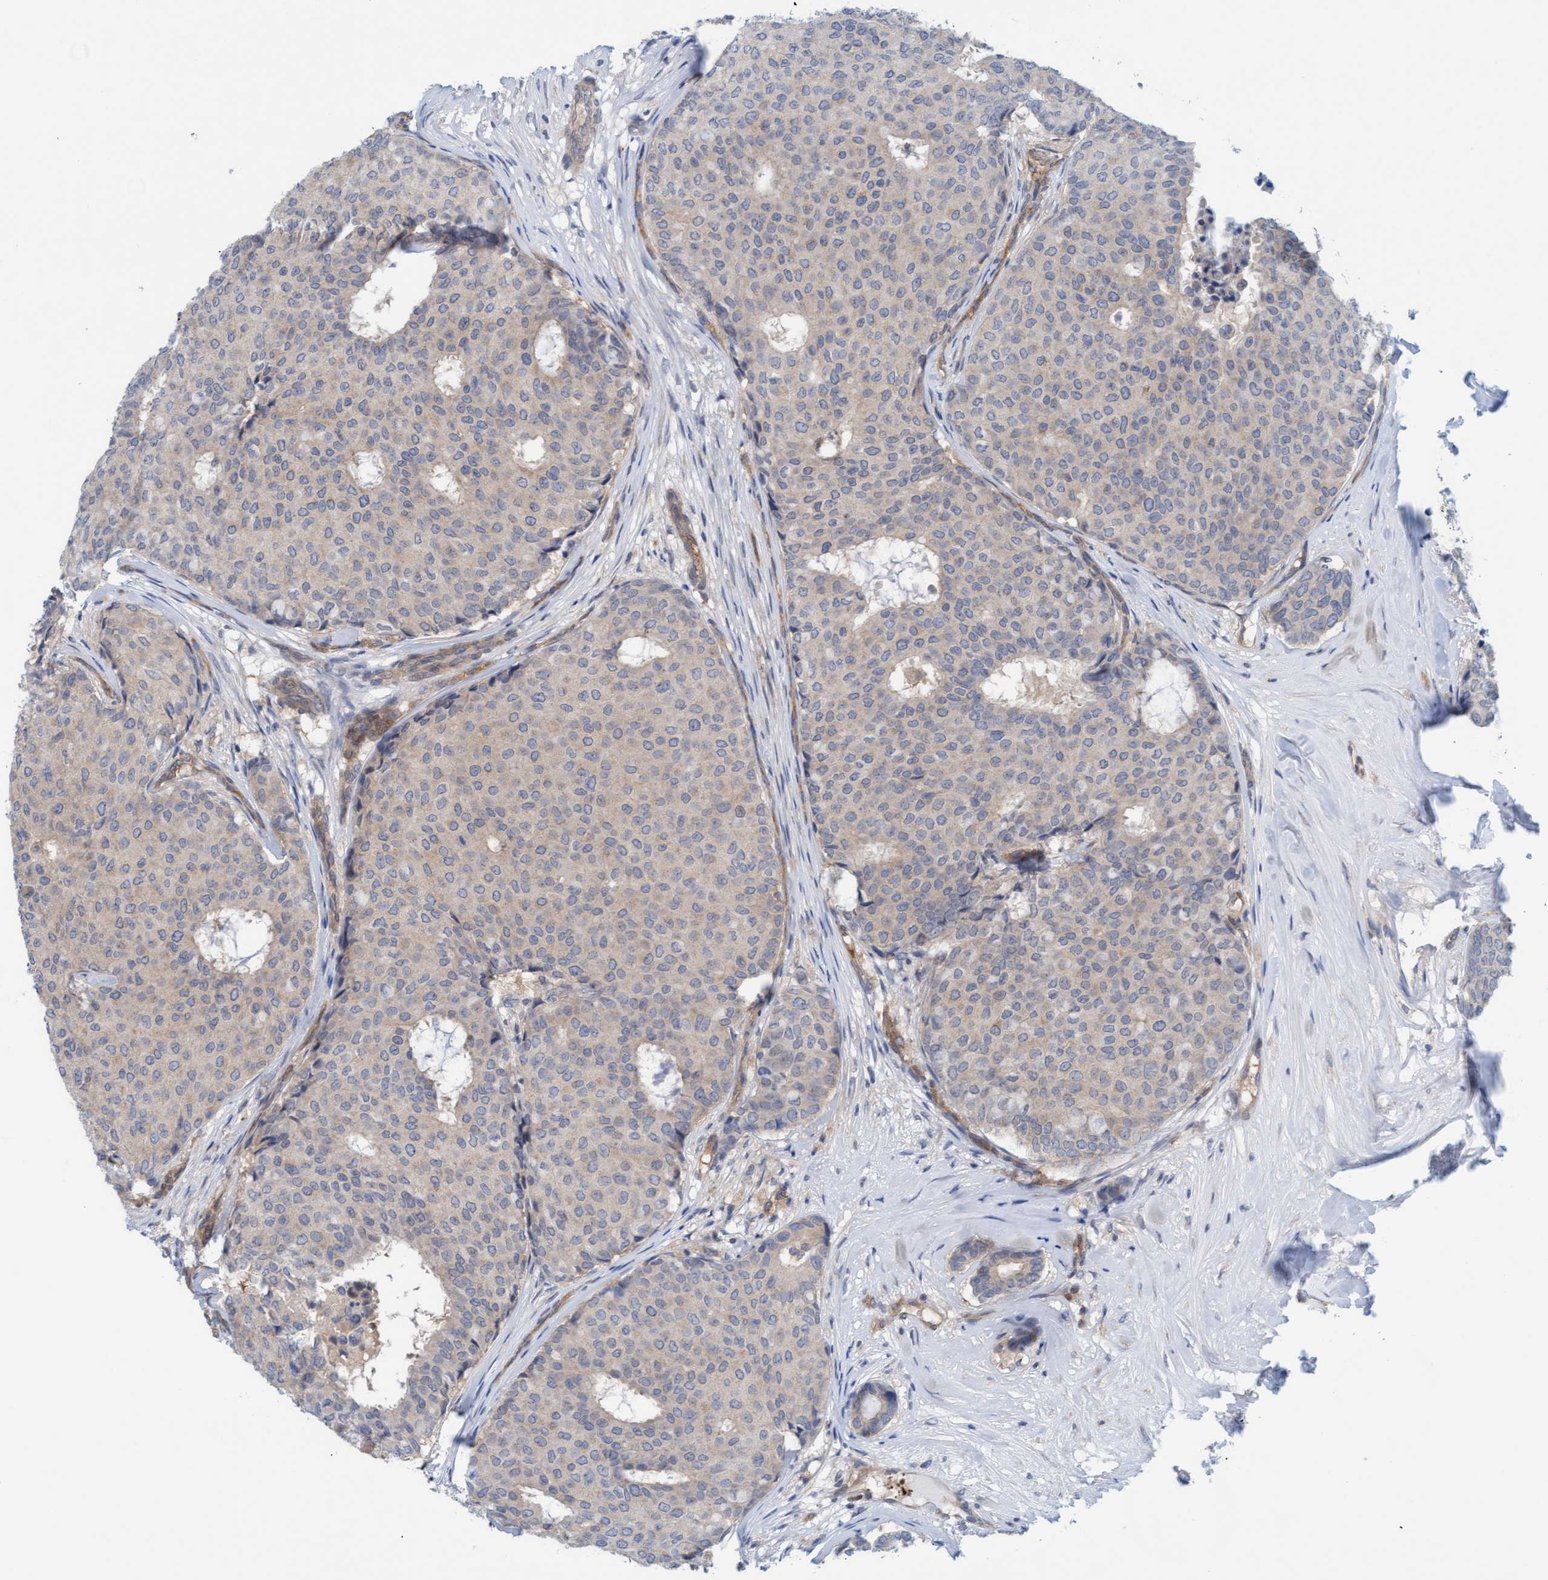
{"staining": {"intensity": "weak", "quantity": "25%-75%", "location": "cytoplasmic/membranous"}, "tissue": "breast cancer", "cell_type": "Tumor cells", "image_type": "cancer", "snomed": [{"axis": "morphology", "description": "Duct carcinoma"}, {"axis": "topography", "description": "Breast"}], "caption": "Infiltrating ductal carcinoma (breast) was stained to show a protein in brown. There is low levels of weak cytoplasmic/membranous expression in about 25%-75% of tumor cells.", "gene": "KLHL25", "patient": {"sex": "female", "age": 75}}